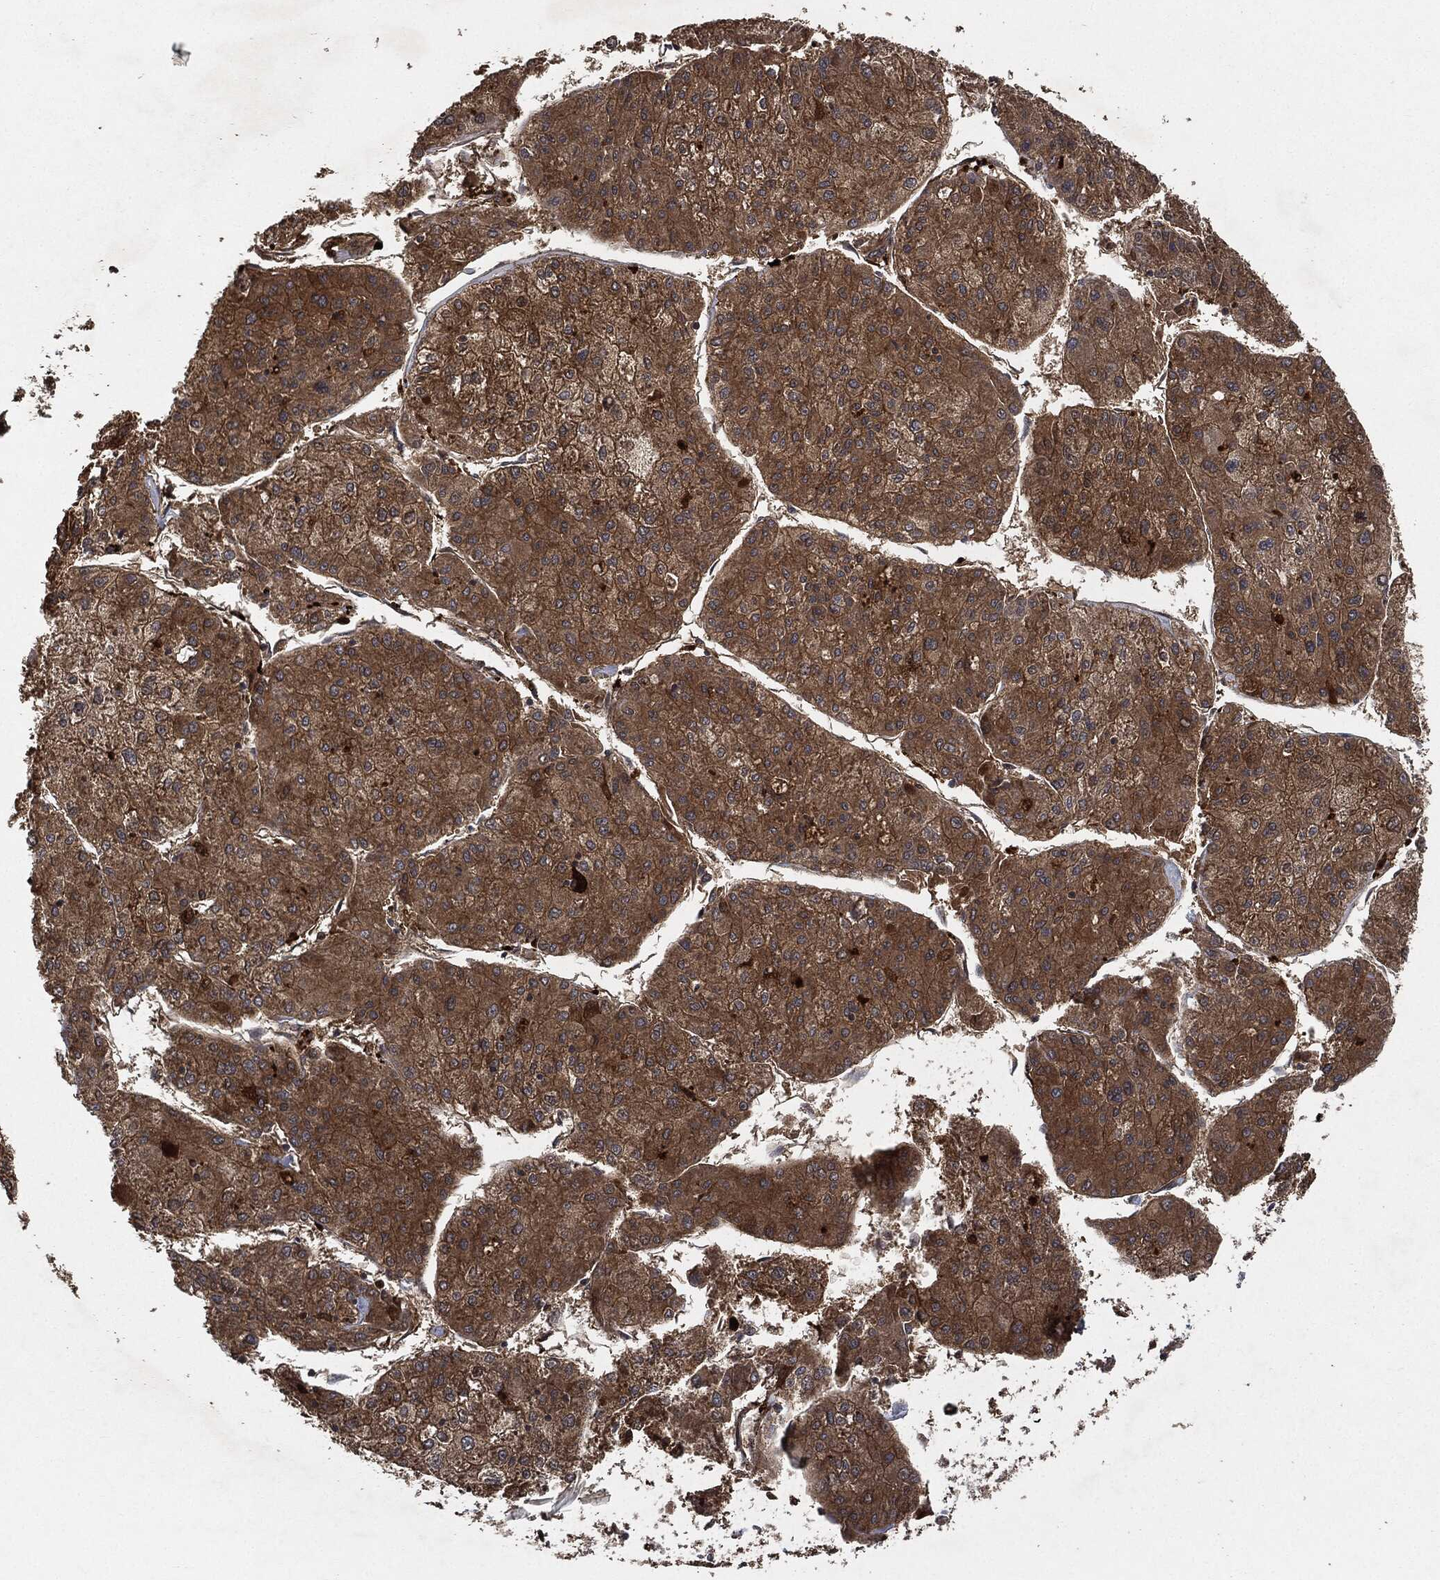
{"staining": {"intensity": "strong", "quantity": ">75%", "location": "cytoplasmic/membranous"}, "tissue": "liver cancer", "cell_type": "Tumor cells", "image_type": "cancer", "snomed": [{"axis": "morphology", "description": "Carcinoma, Hepatocellular, NOS"}, {"axis": "topography", "description": "Liver"}], "caption": "Strong cytoplasmic/membranous positivity is appreciated in approximately >75% of tumor cells in liver cancer (hepatocellular carcinoma).", "gene": "BRAF", "patient": {"sex": "male", "age": 43}}